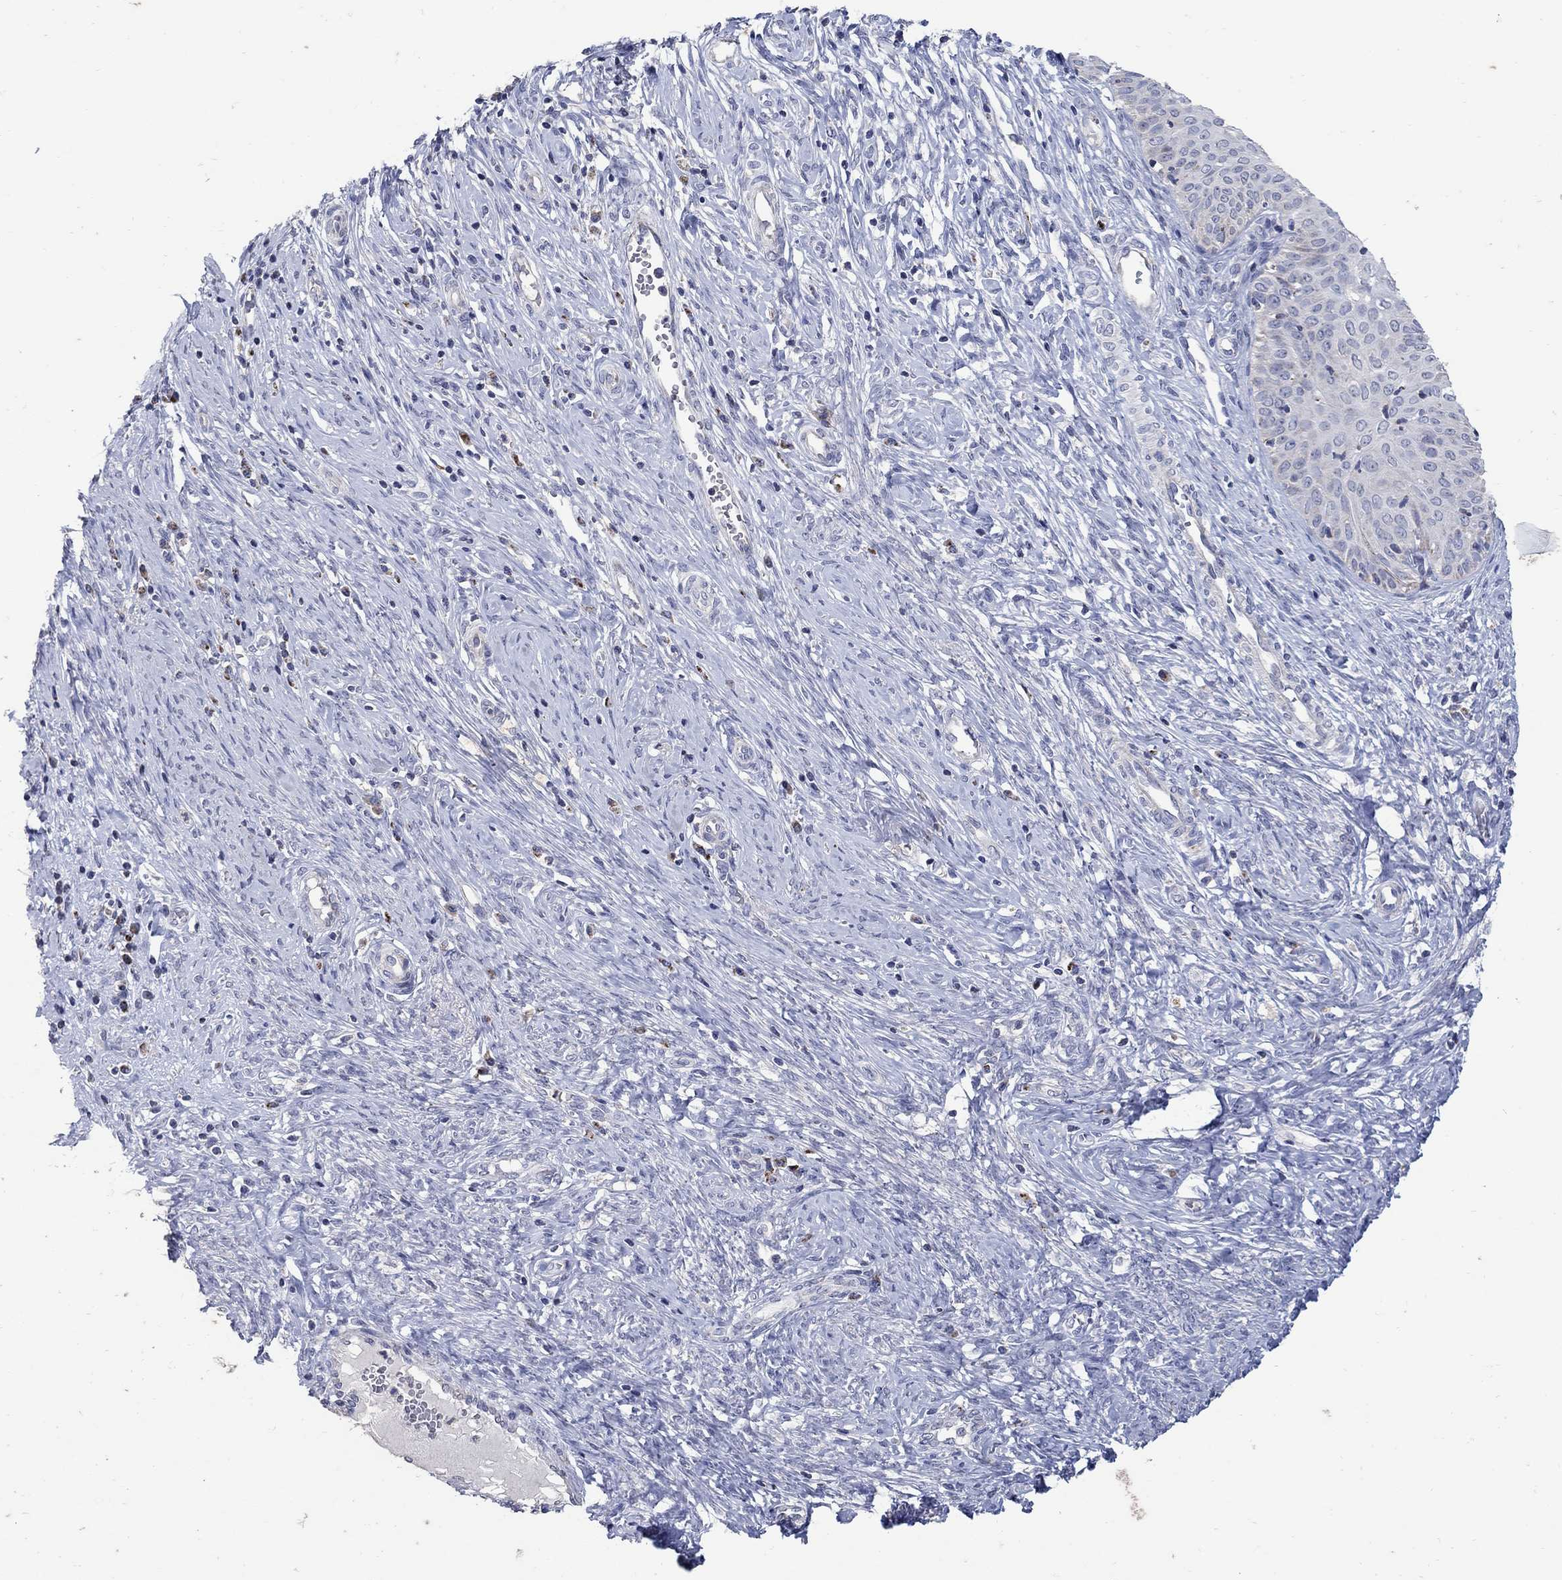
{"staining": {"intensity": "negative", "quantity": "none", "location": "none"}, "tissue": "cervical cancer", "cell_type": "Tumor cells", "image_type": "cancer", "snomed": [{"axis": "morphology", "description": "Normal tissue, NOS"}, {"axis": "morphology", "description": "Squamous cell carcinoma, NOS"}, {"axis": "topography", "description": "Cervix"}], "caption": "DAB (3,3'-diaminobenzidine) immunohistochemical staining of squamous cell carcinoma (cervical) demonstrates no significant staining in tumor cells. The staining was performed using DAB (3,3'-diaminobenzidine) to visualize the protein expression in brown, while the nuclei were stained in blue with hematoxylin (Magnification: 20x).", "gene": "HMX2", "patient": {"sex": "female", "age": 39}}